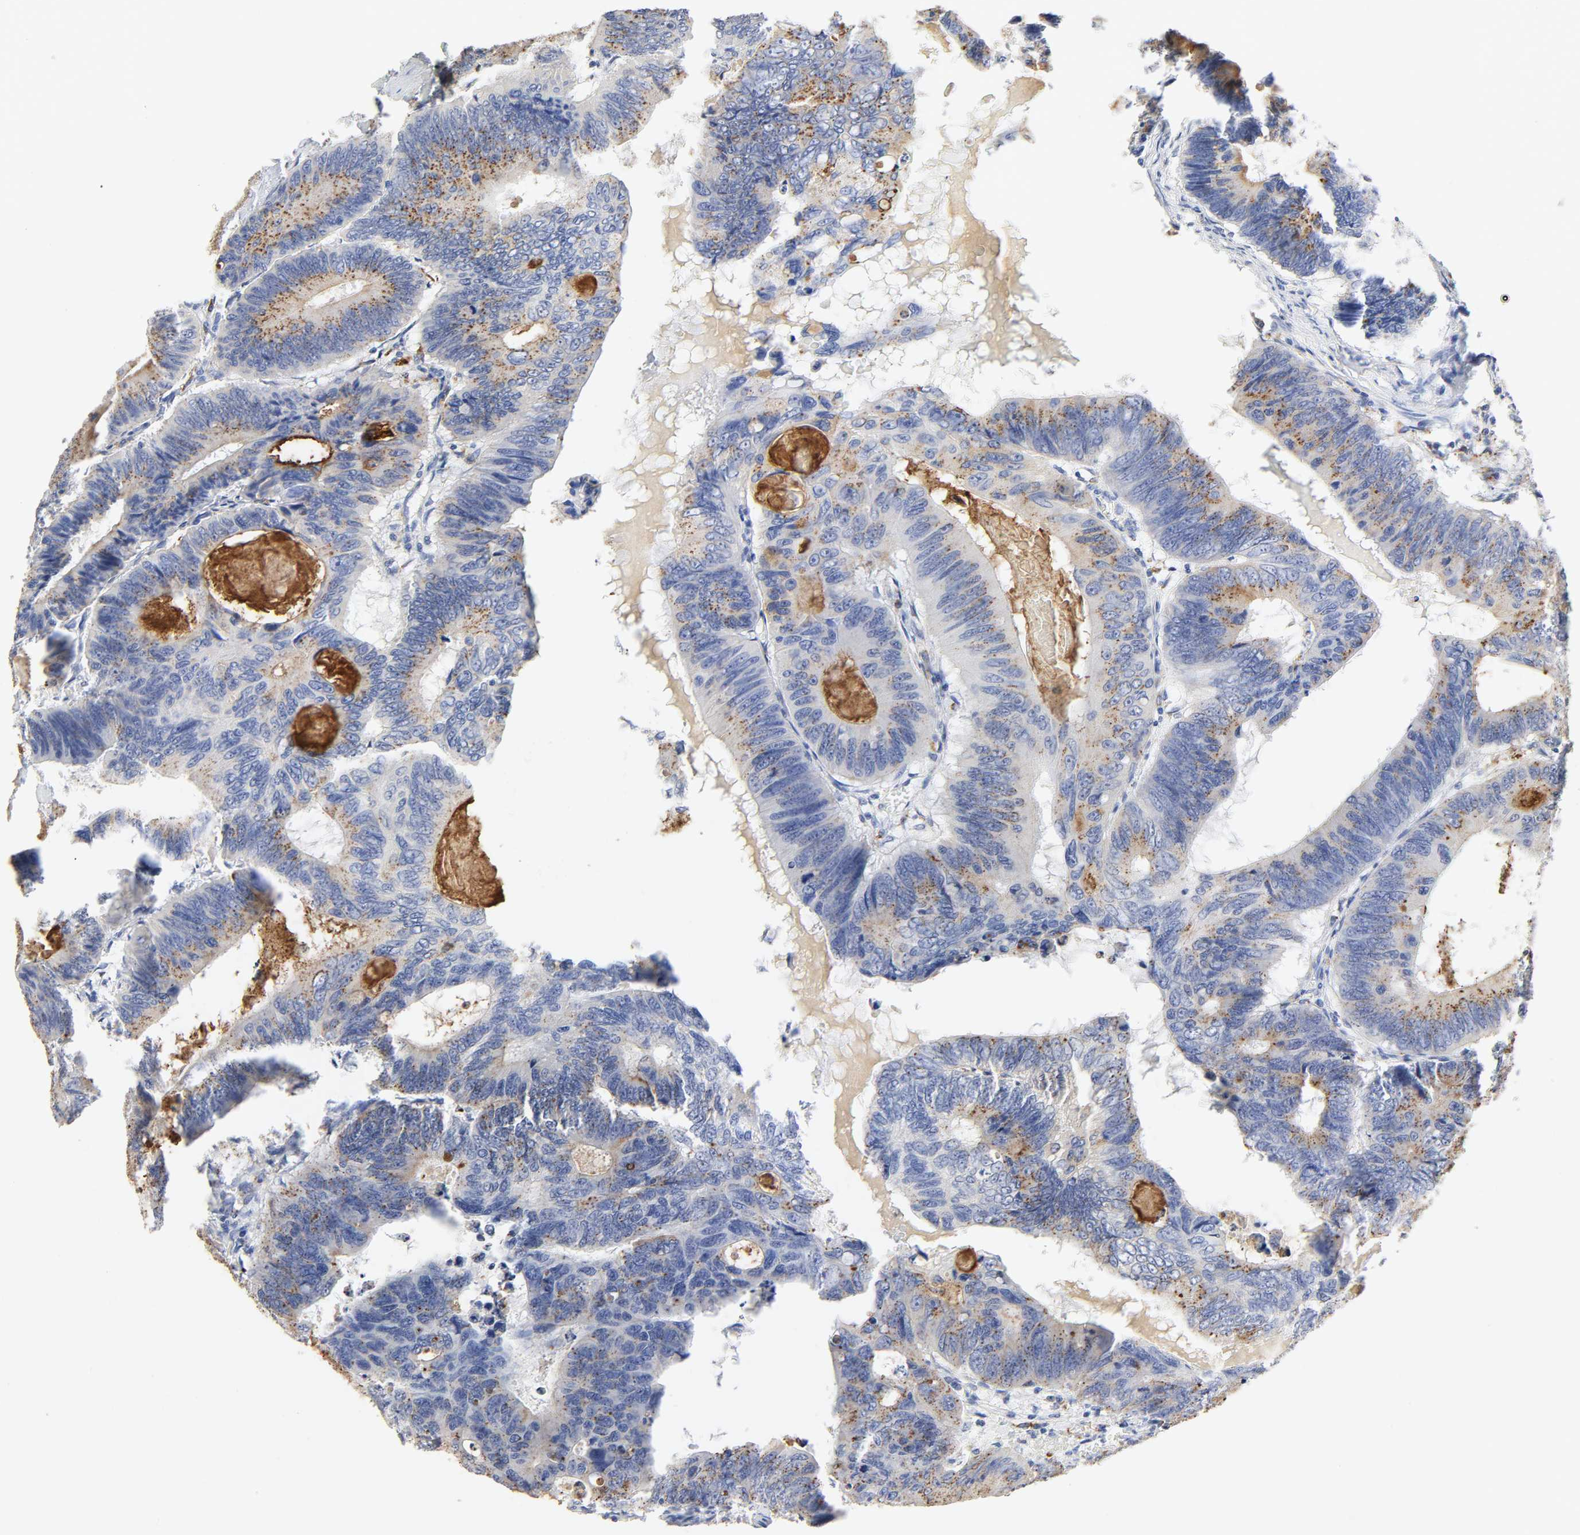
{"staining": {"intensity": "moderate", "quantity": ">75%", "location": "cytoplasmic/membranous"}, "tissue": "colorectal cancer", "cell_type": "Tumor cells", "image_type": "cancer", "snomed": [{"axis": "morphology", "description": "Adenocarcinoma, NOS"}, {"axis": "topography", "description": "Colon"}], "caption": "Brown immunohistochemical staining in human colorectal cancer (adenocarcinoma) displays moderate cytoplasmic/membranous expression in approximately >75% of tumor cells.", "gene": "MAGEB17", "patient": {"sex": "female", "age": 55}}